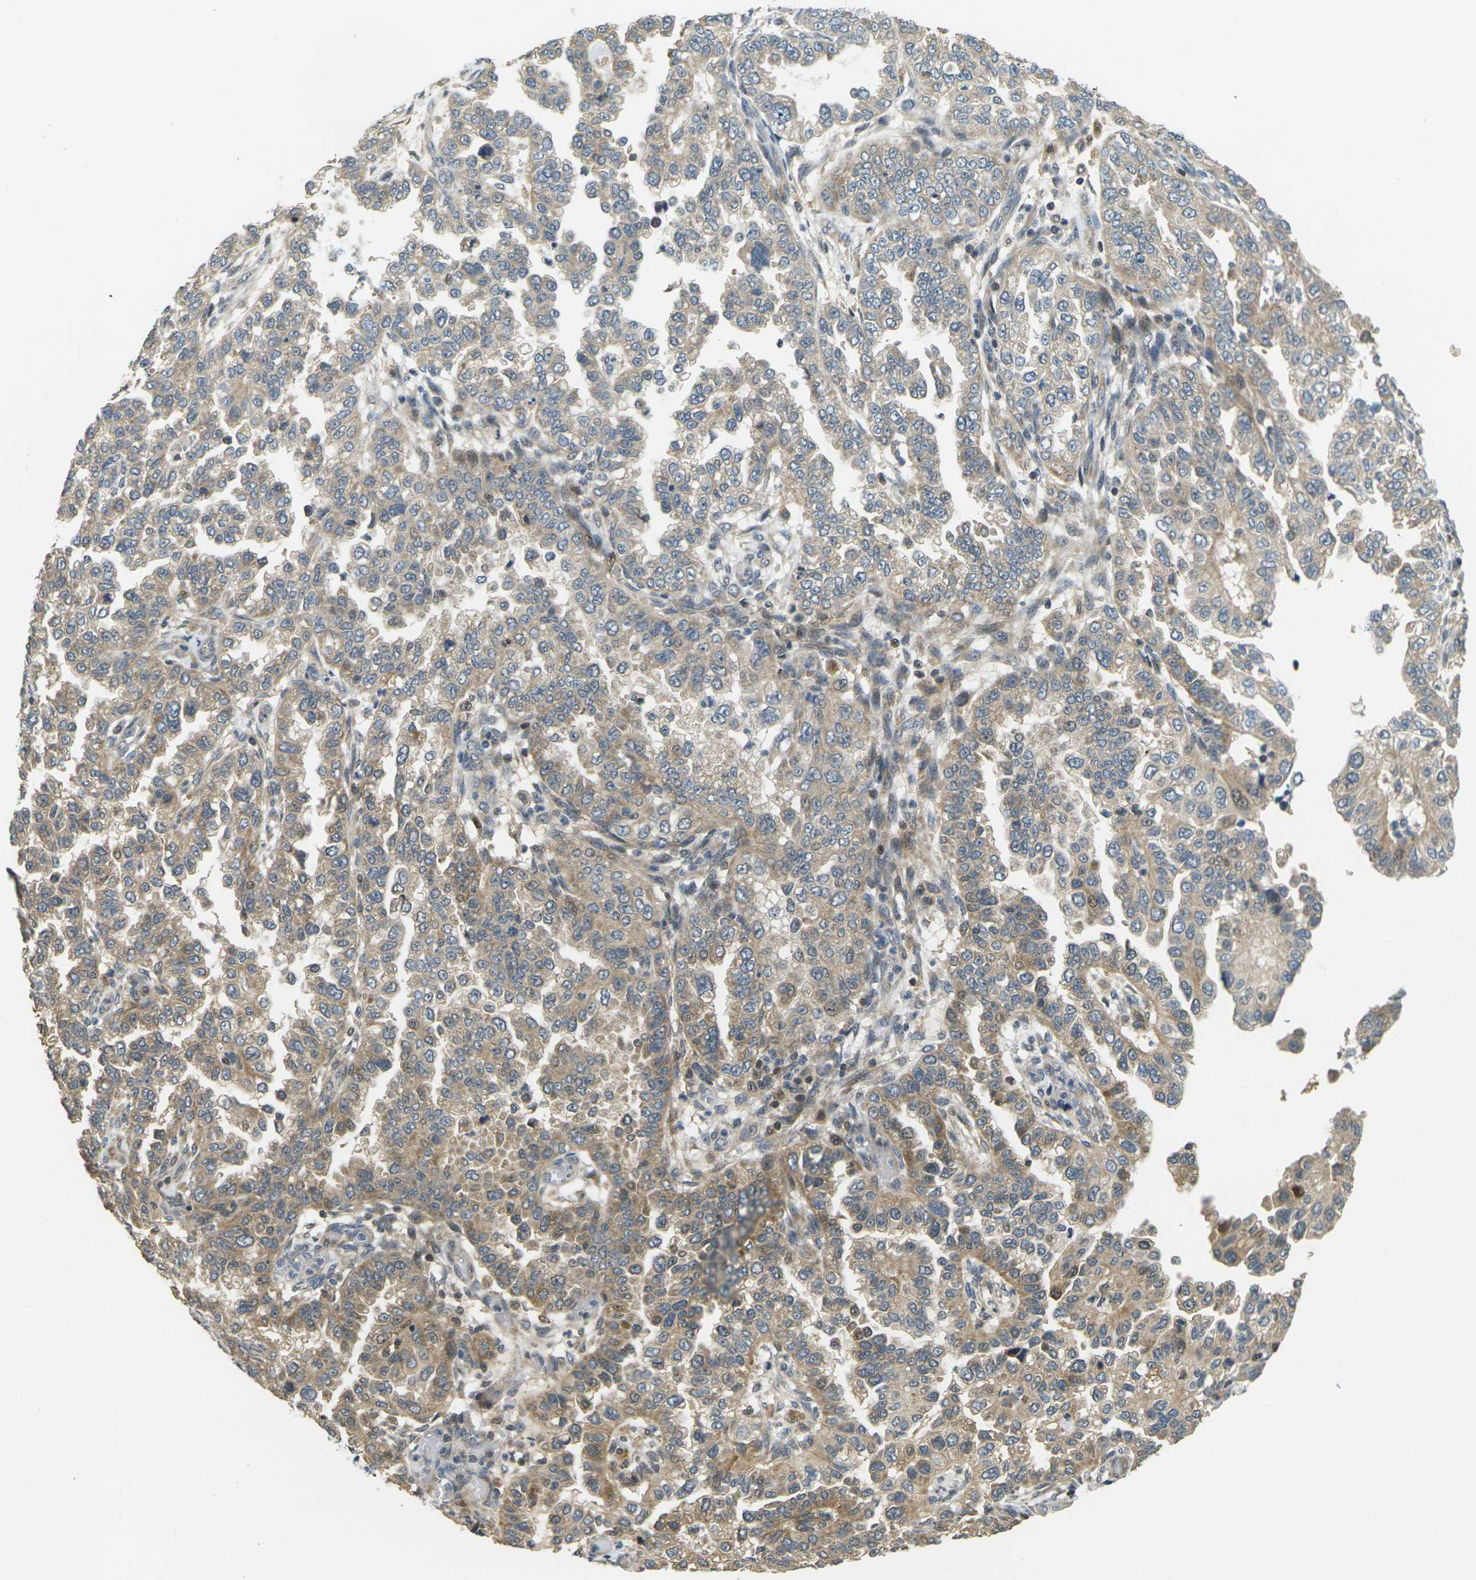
{"staining": {"intensity": "moderate", "quantity": ">75%", "location": "cytoplasmic/membranous"}, "tissue": "endometrial cancer", "cell_type": "Tumor cells", "image_type": "cancer", "snomed": [{"axis": "morphology", "description": "Adenocarcinoma, NOS"}, {"axis": "topography", "description": "Endometrium"}], "caption": "Adenocarcinoma (endometrial) stained with a protein marker exhibits moderate staining in tumor cells.", "gene": "KLHL8", "patient": {"sex": "female", "age": 85}}